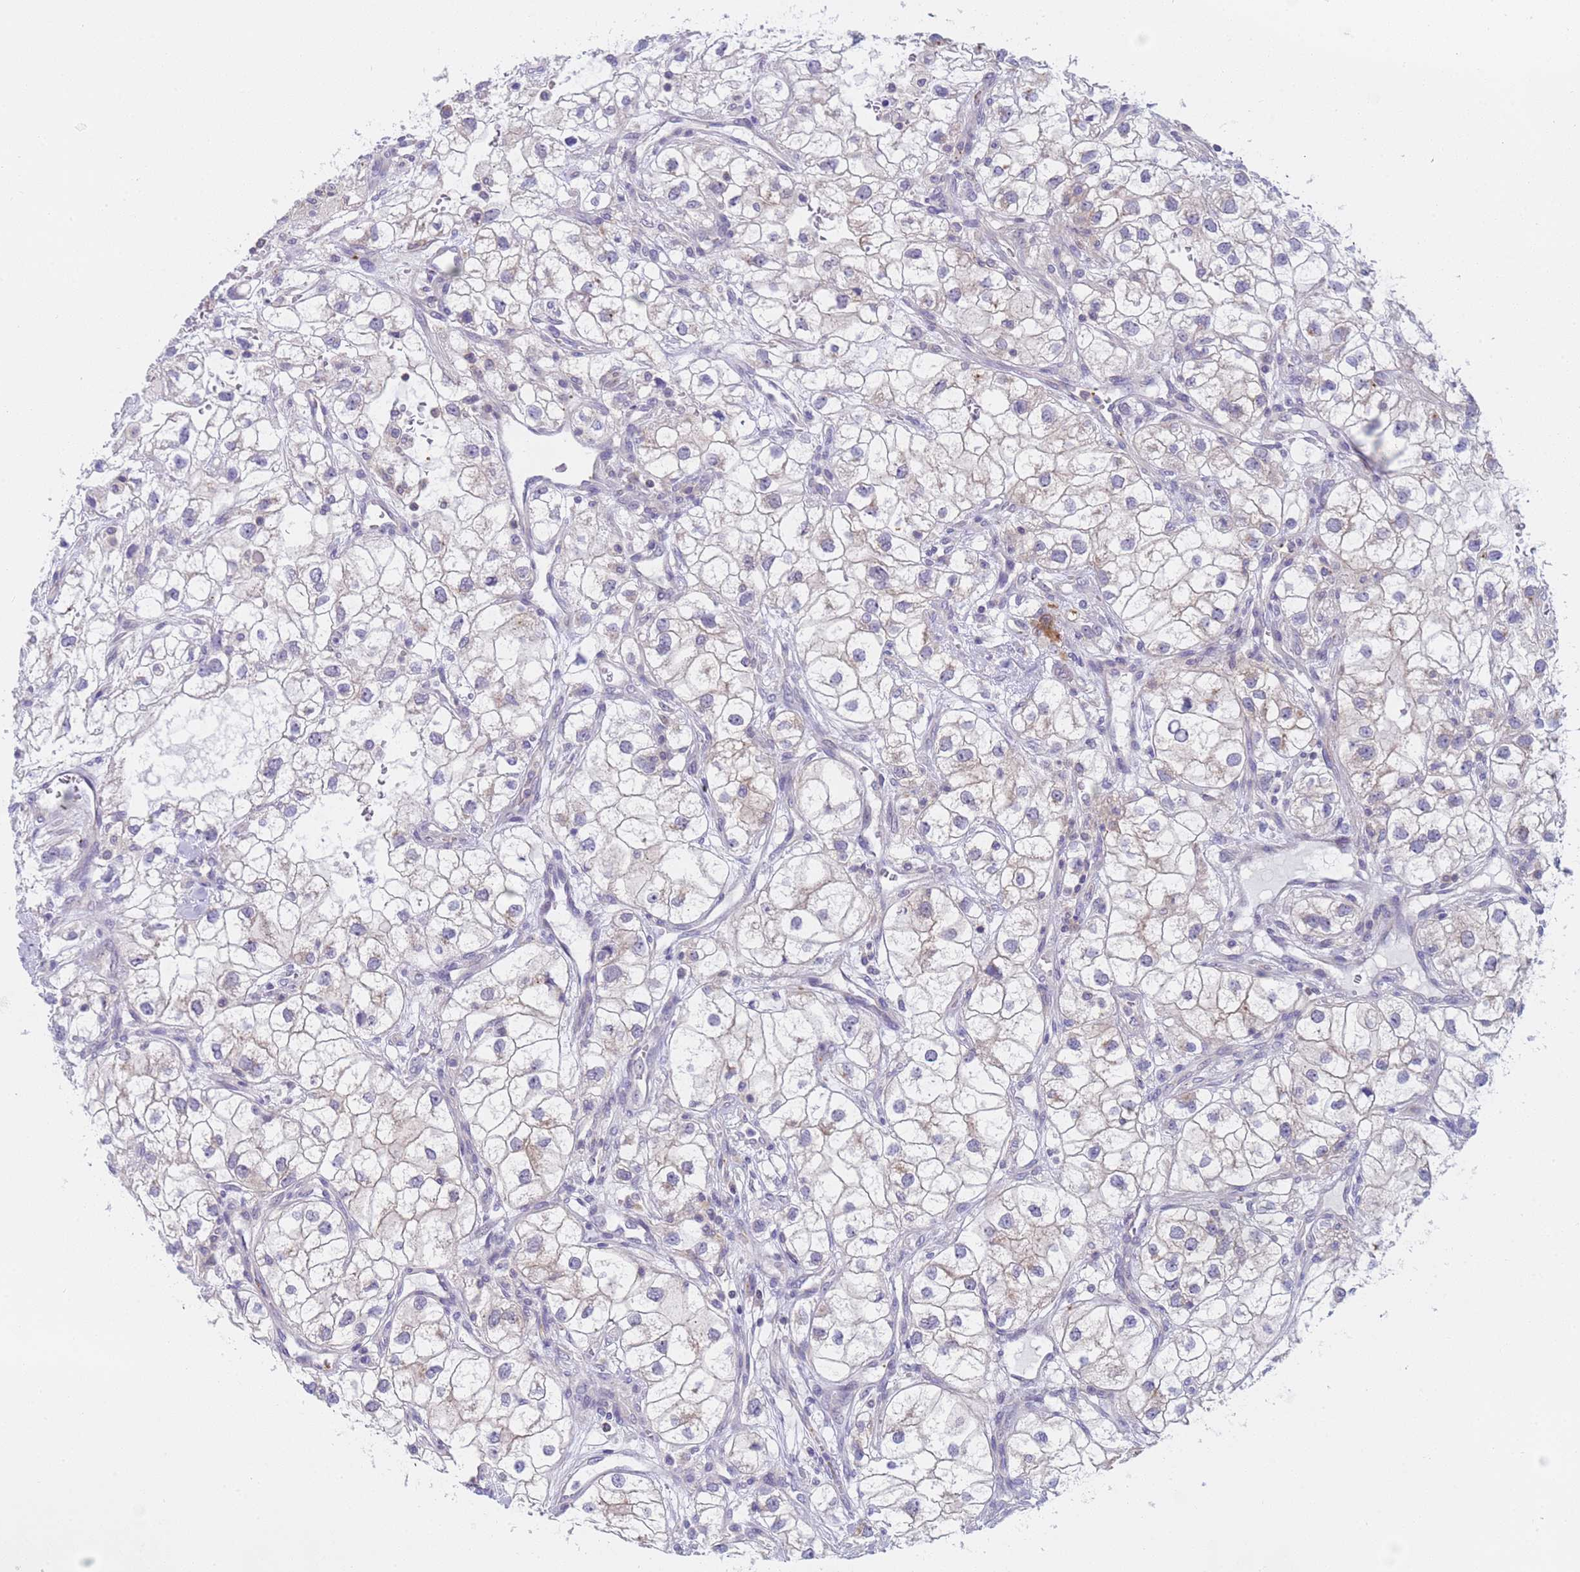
{"staining": {"intensity": "negative", "quantity": "none", "location": "none"}, "tissue": "renal cancer", "cell_type": "Tumor cells", "image_type": "cancer", "snomed": [{"axis": "morphology", "description": "Adenocarcinoma, NOS"}, {"axis": "topography", "description": "Kidney"}], "caption": "High magnification brightfield microscopy of renal cancer stained with DAB (3,3'-diaminobenzidine) (brown) and counterstained with hematoxylin (blue): tumor cells show no significant positivity.", "gene": "CAPN7", "patient": {"sex": "male", "age": 59}}